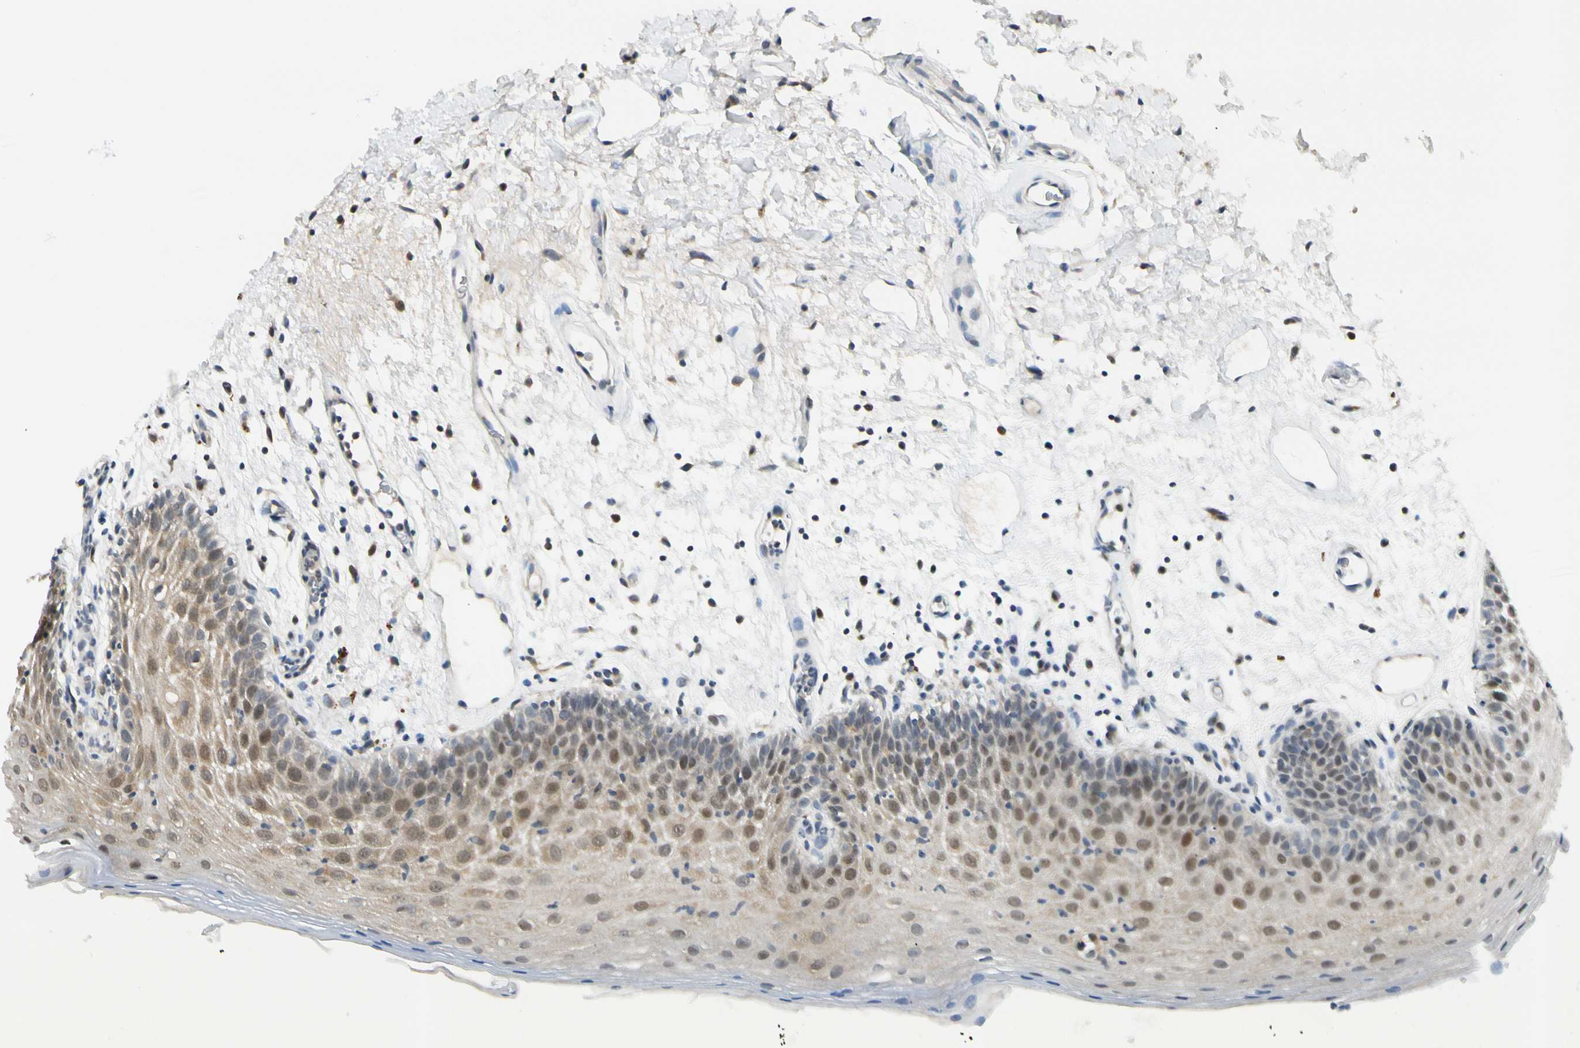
{"staining": {"intensity": "strong", "quantity": ">75%", "location": "cytoplasmic/membranous,nuclear"}, "tissue": "oral mucosa", "cell_type": "Squamous epithelial cells", "image_type": "normal", "snomed": [{"axis": "morphology", "description": "Normal tissue, NOS"}, {"axis": "morphology", "description": "Squamous cell carcinoma, NOS"}, {"axis": "topography", "description": "Skeletal muscle"}, {"axis": "topography", "description": "Oral tissue"}, {"axis": "topography", "description": "Head-Neck"}], "caption": "Squamous epithelial cells display high levels of strong cytoplasmic/membranous,nuclear staining in about >75% of cells in benign human oral mucosa.", "gene": "RPS6KB2", "patient": {"sex": "male", "age": 71}}